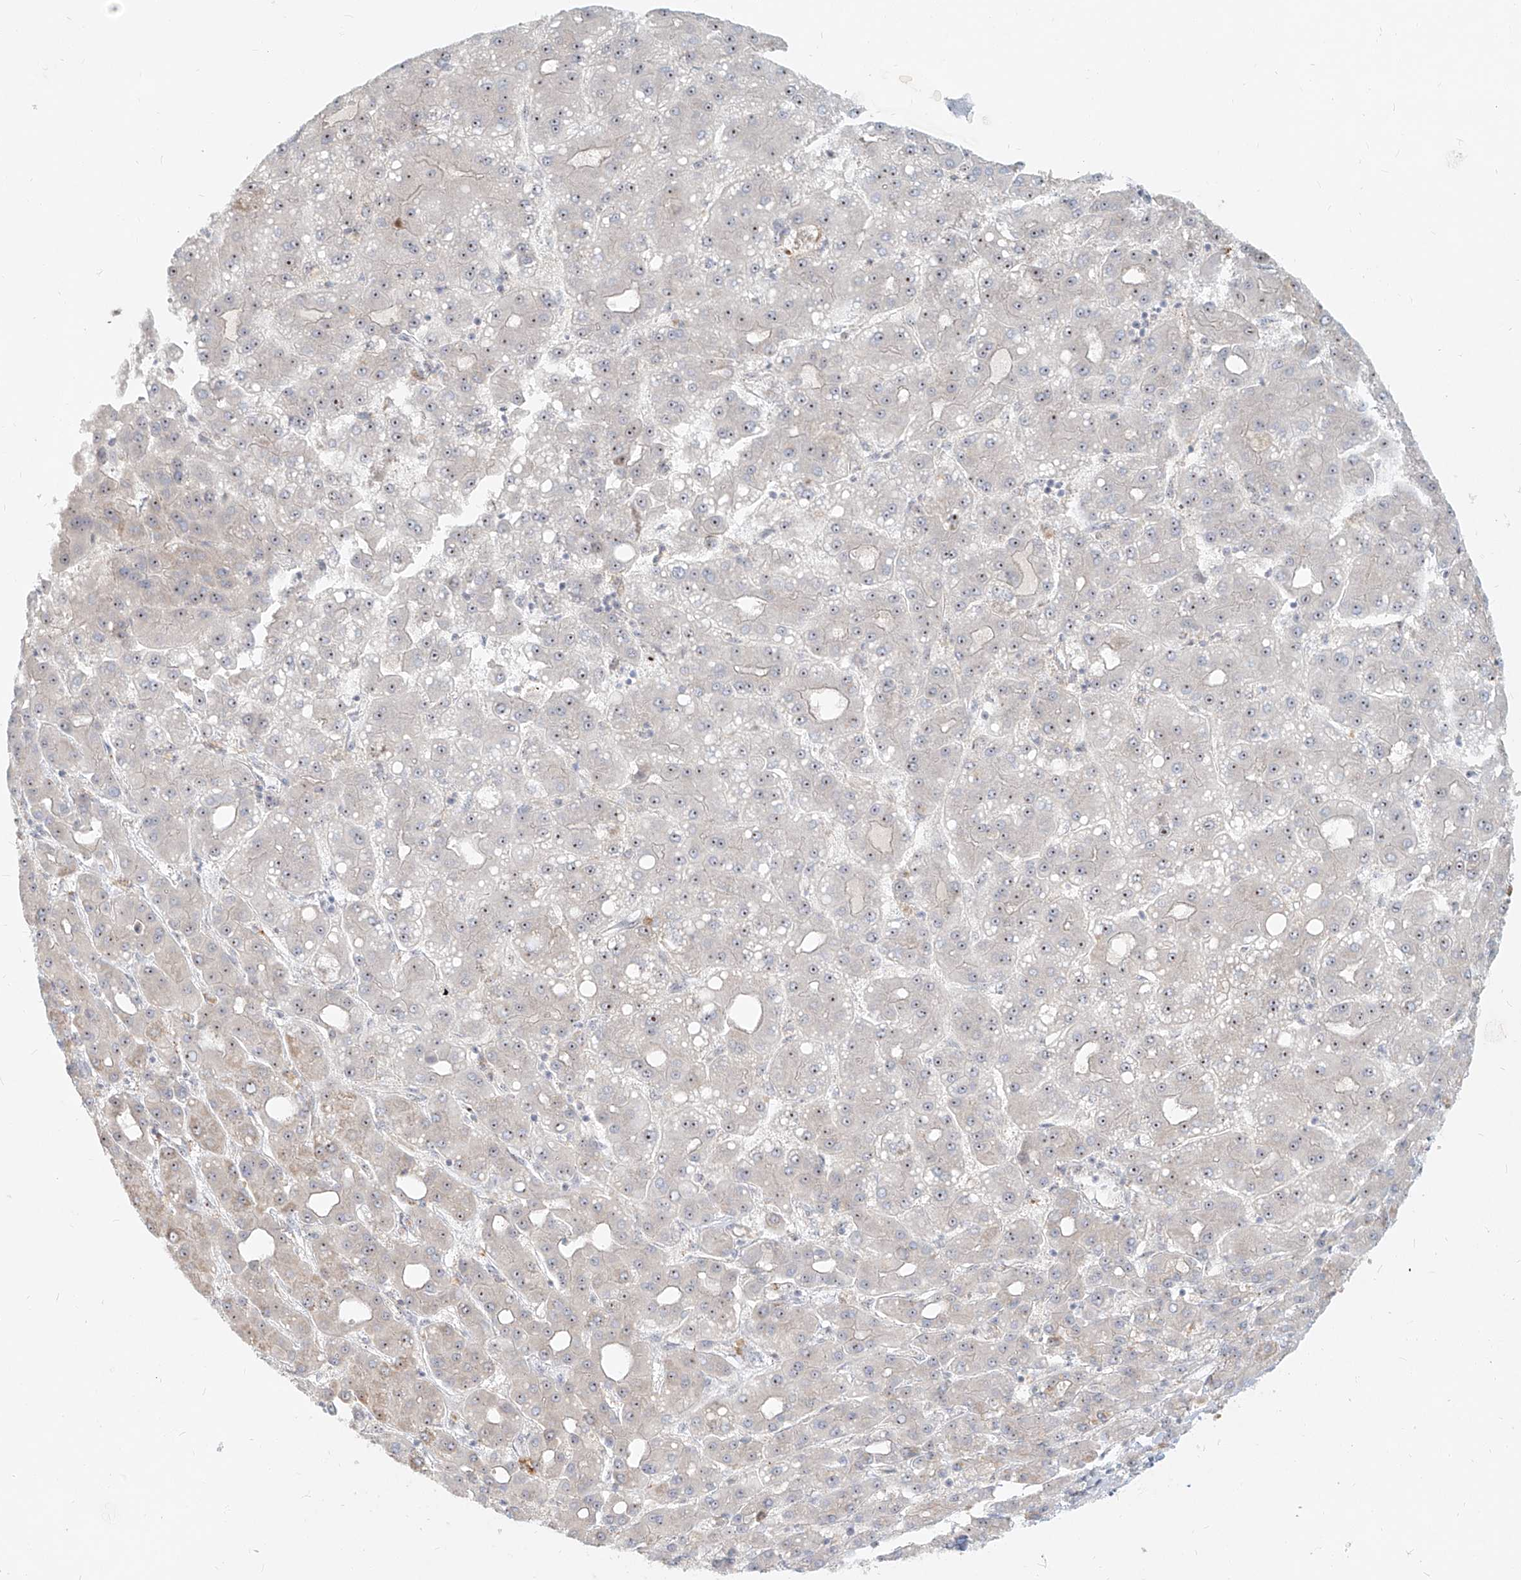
{"staining": {"intensity": "moderate", "quantity": ">75%", "location": "nuclear"}, "tissue": "liver cancer", "cell_type": "Tumor cells", "image_type": "cancer", "snomed": [{"axis": "morphology", "description": "Carcinoma, Hepatocellular, NOS"}, {"axis": "topography", "description": "Liver"}], "caption": "Immunohistochemical staining of human liver cancer (hepatocellular carcinoma) reveals medium levels of moderate nuclear staining in approximately >75% of tumor cells.", "gene": "BYSL", "patient": {"sex": "male", "age": 65}}